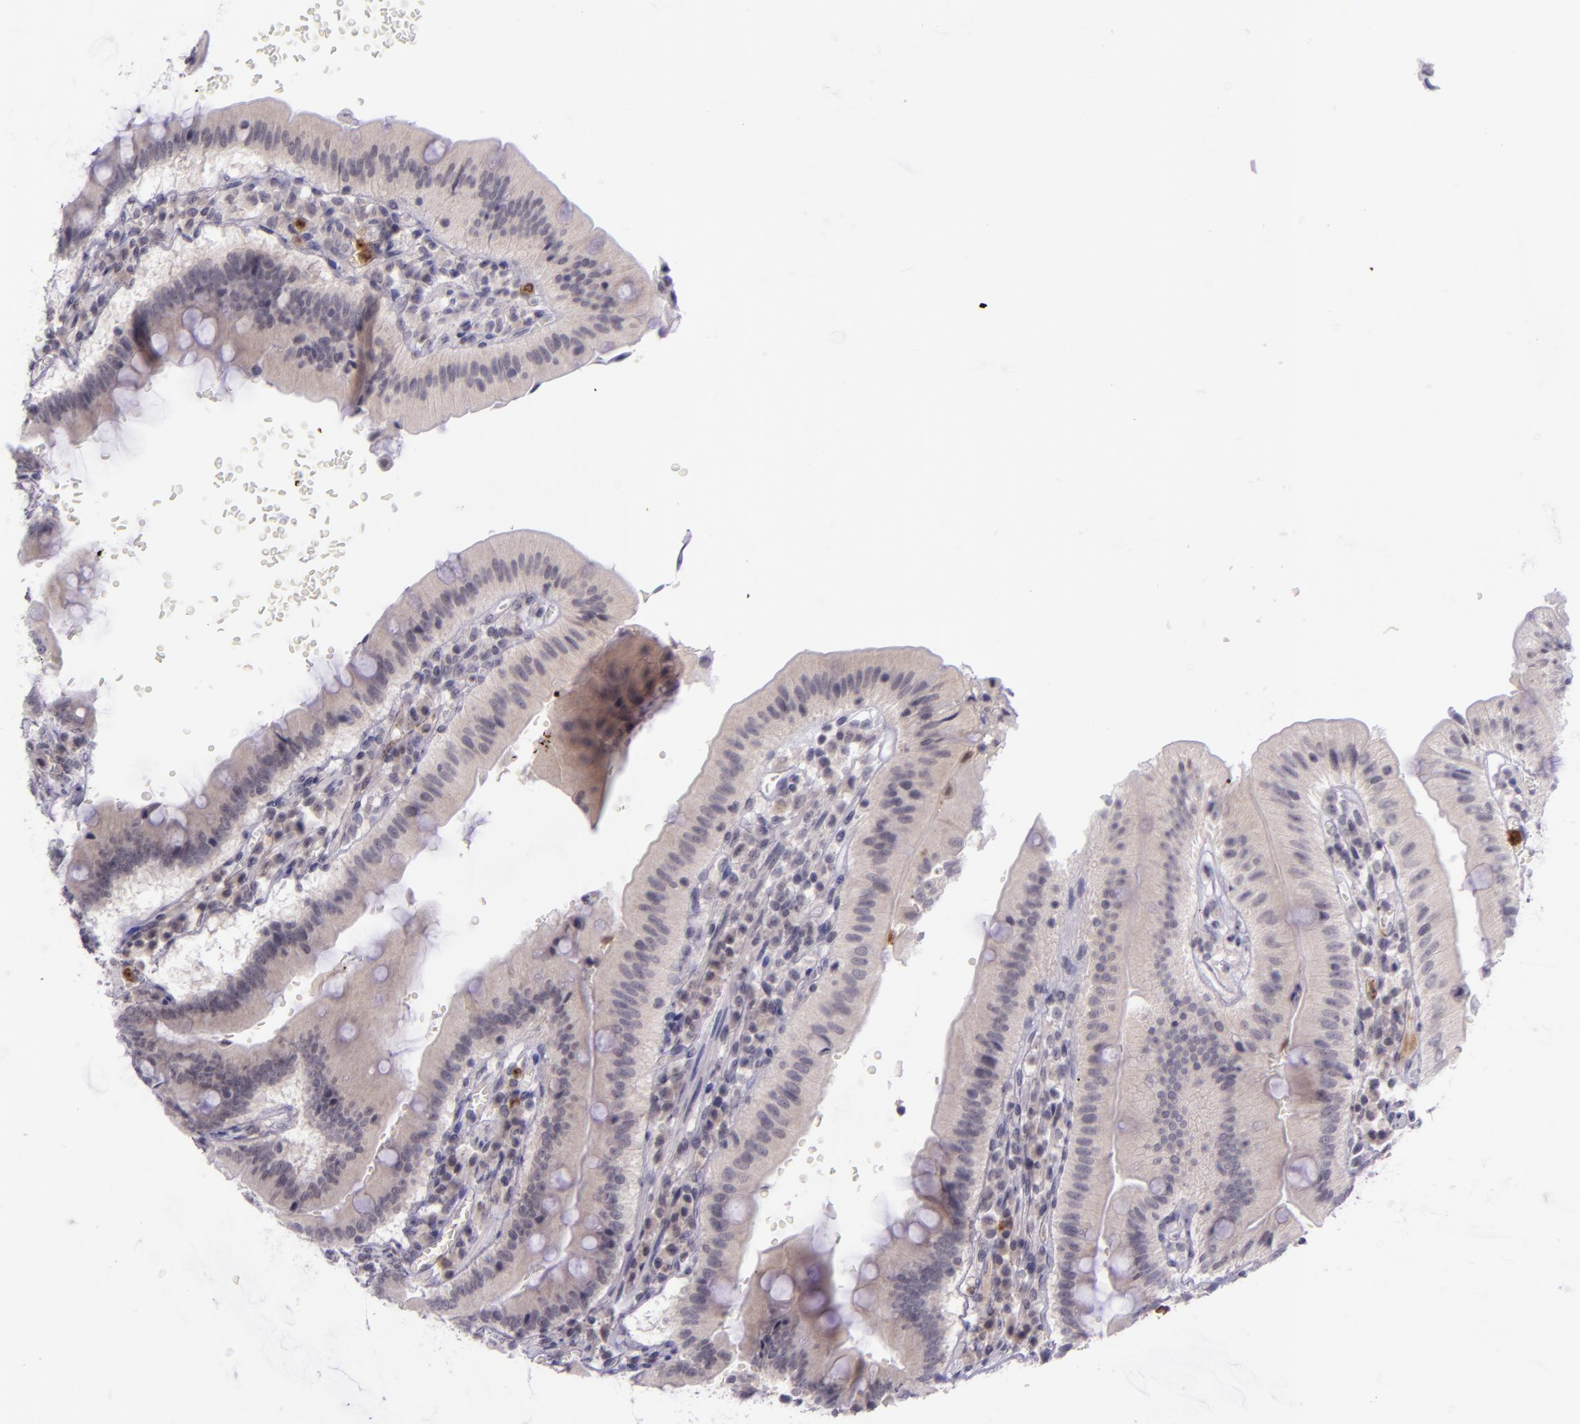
{"staining": {"intensity": "negative", "quantity": "none", "location": "none"}, "tissue": "small intestine", "cell_type": "Glandular cells", "image_type": "normal", "snomed": [{"axis": "morphology", "description": "Normal tissue, NOS"}, {"axis": "topography", "description": "Small intestine"}], "caption": "DAB (3,3'-diaminobenzidine) immunohistochemical staining of benign human small intestine displays no significant positivity in glandular cells.", "gene": "SELL", "patient": {"sex": "male", "age": 71}}